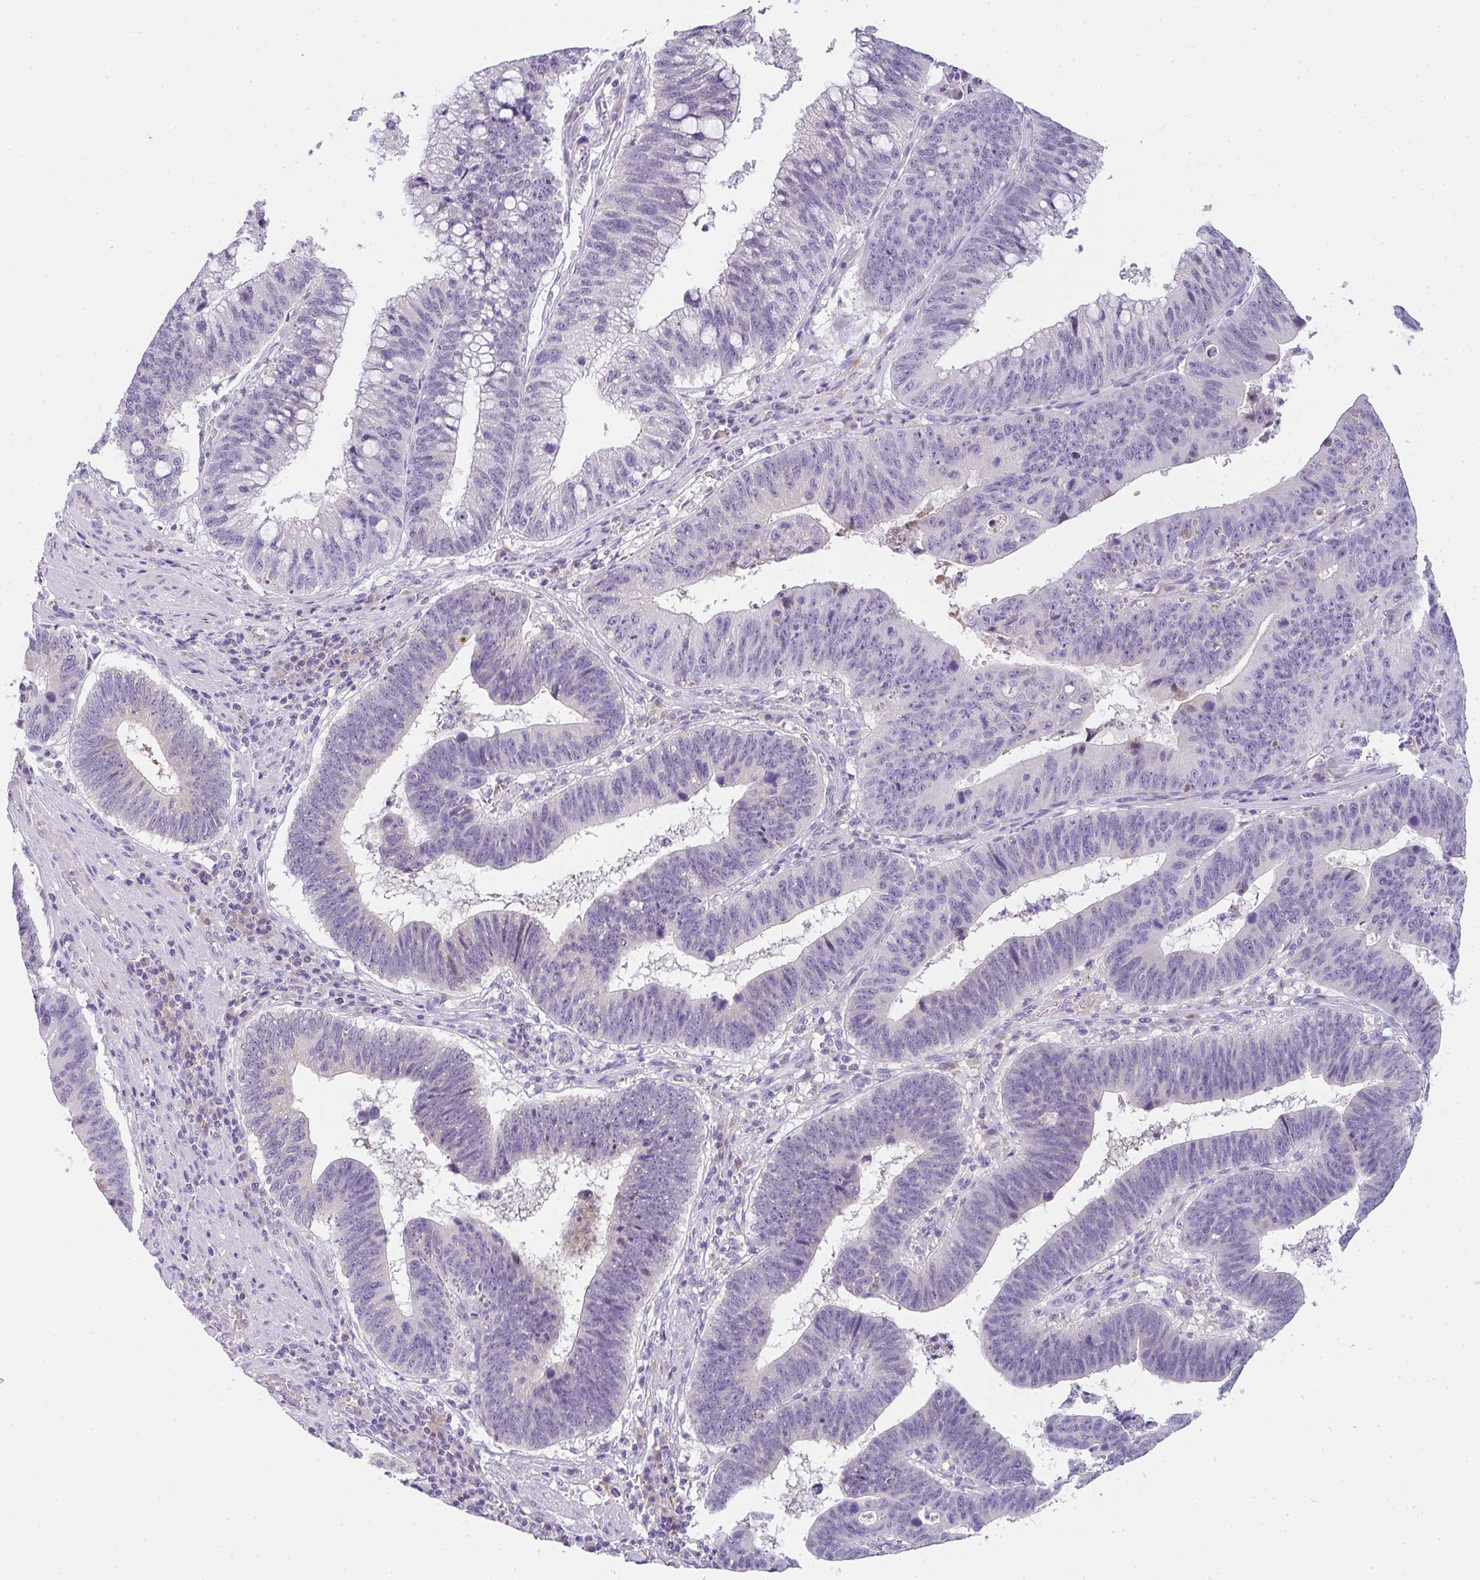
{"staining": {"intensity": "weak", "quantity": "<25%", "location": "cytoplasmic/membranous"}, "tissue": "stomach cancer", "cell_type": "Tumor cells", "image_type": "cancer", "snomed": [{"axis": "morphology", "description": "Adenocarcinoma, NOS"}, {"axis": "topography", "description": "Stomach"}], "caption": "Immunohistochemistry (IHC) image of neoplastic tissue: human stomach cancer stained with DAB displays no significant protein staining in tumor cells. (DAB IHC with hematoxylin counter stain).", "gene": "COX7B", "patient": {"sex": "male", "age": 59}}